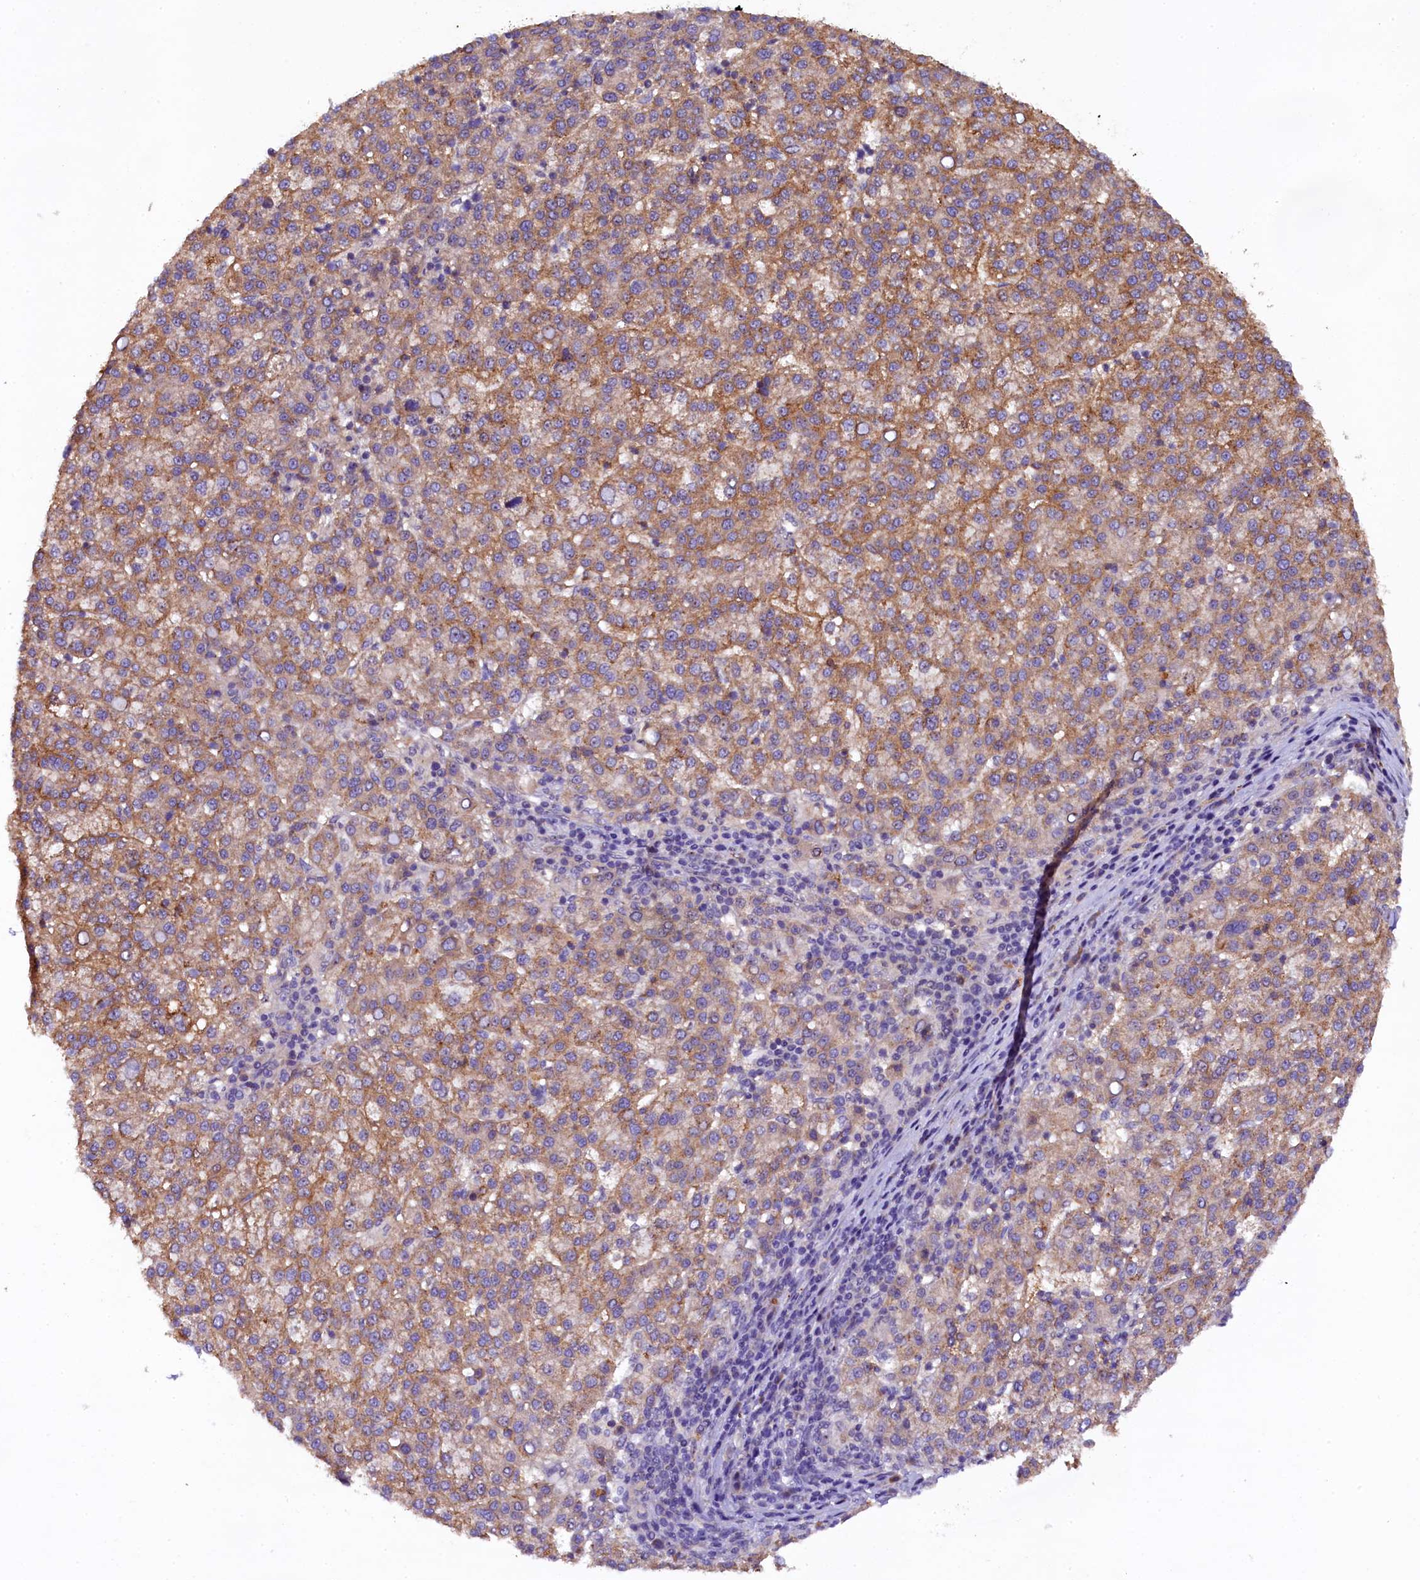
{"staining": {"intensity": "moderate", "quantity": "25%-75%", "location": "cytoplasmic/membranous"}, "tissue": "liver cancer", "cell_type": "Tumor cells", "image_type": "cancer", "snomed": [{"axis": "morphology", "description": "Carcinoma, Hepatocellular, NOS"}, {"axis": "topography", "description": "Liver"}], "caption": "IHC of human liver cancer (hepatocellular carcinoma) demonstrates medium levels of moderate cytoplasmic/membranous expression in approximately 25%-75% of tumor cells. (DAB IHC with brightfield microscopy, high magnification).", "gene": "PLXNB1", "patient": {"sex": "female", "age": 58}}